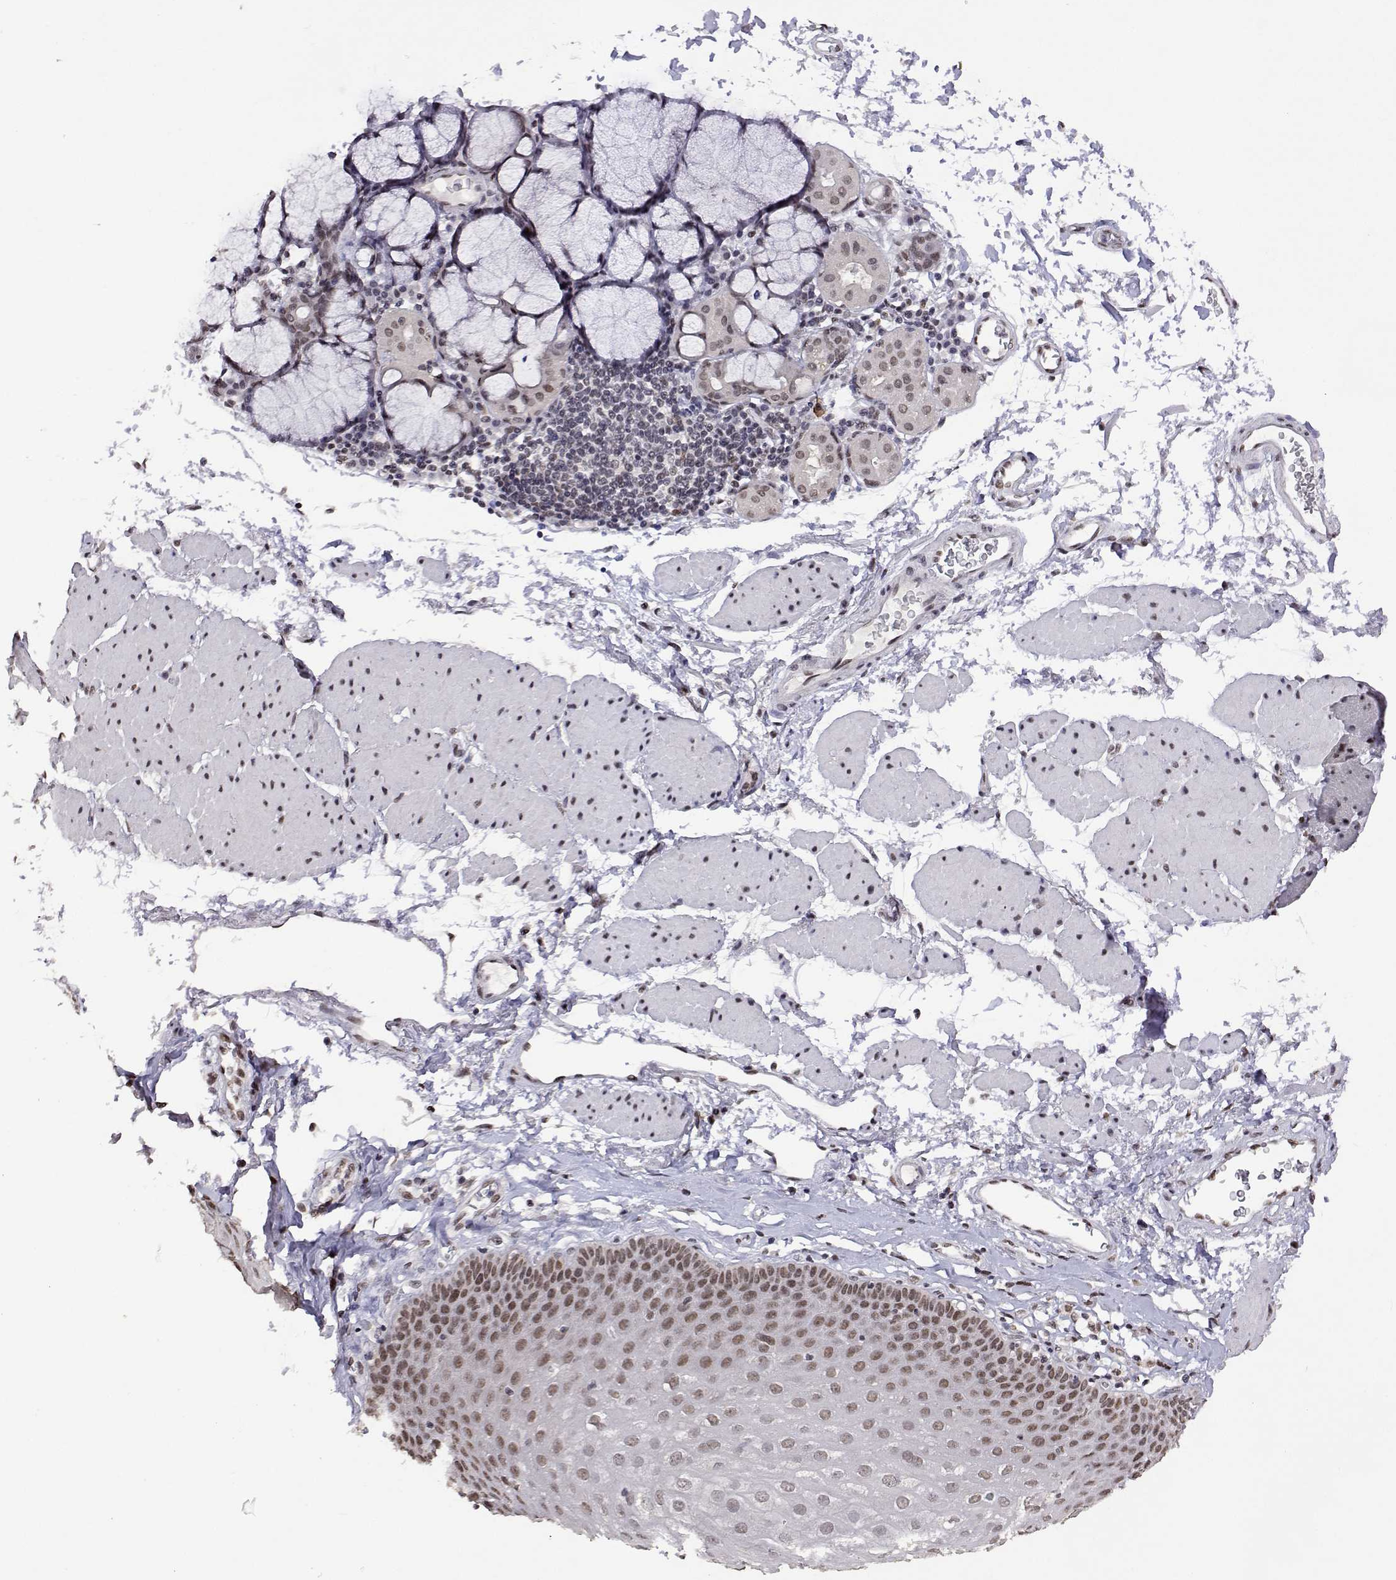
{"staining": {"intensity": "moderate", "quantity": ">75%", "location": "nuclear"}, "tissue": "esophagus", "cell_type": "Squamous epithelial cells", "image_type": "normal", "snomed": [{"axis": "morphology", "description": "Normal tissue, NOS"}, {"axis": "topography", "description": "Esophagus"}], "caption": "Protein expression analysis of benign human esophagus reveals moderate nuclear staining in approximately >75% of squamous epithelial cells.", "gene": "HNRNPA0", "patient": {"sex": "female", "age": 81}}